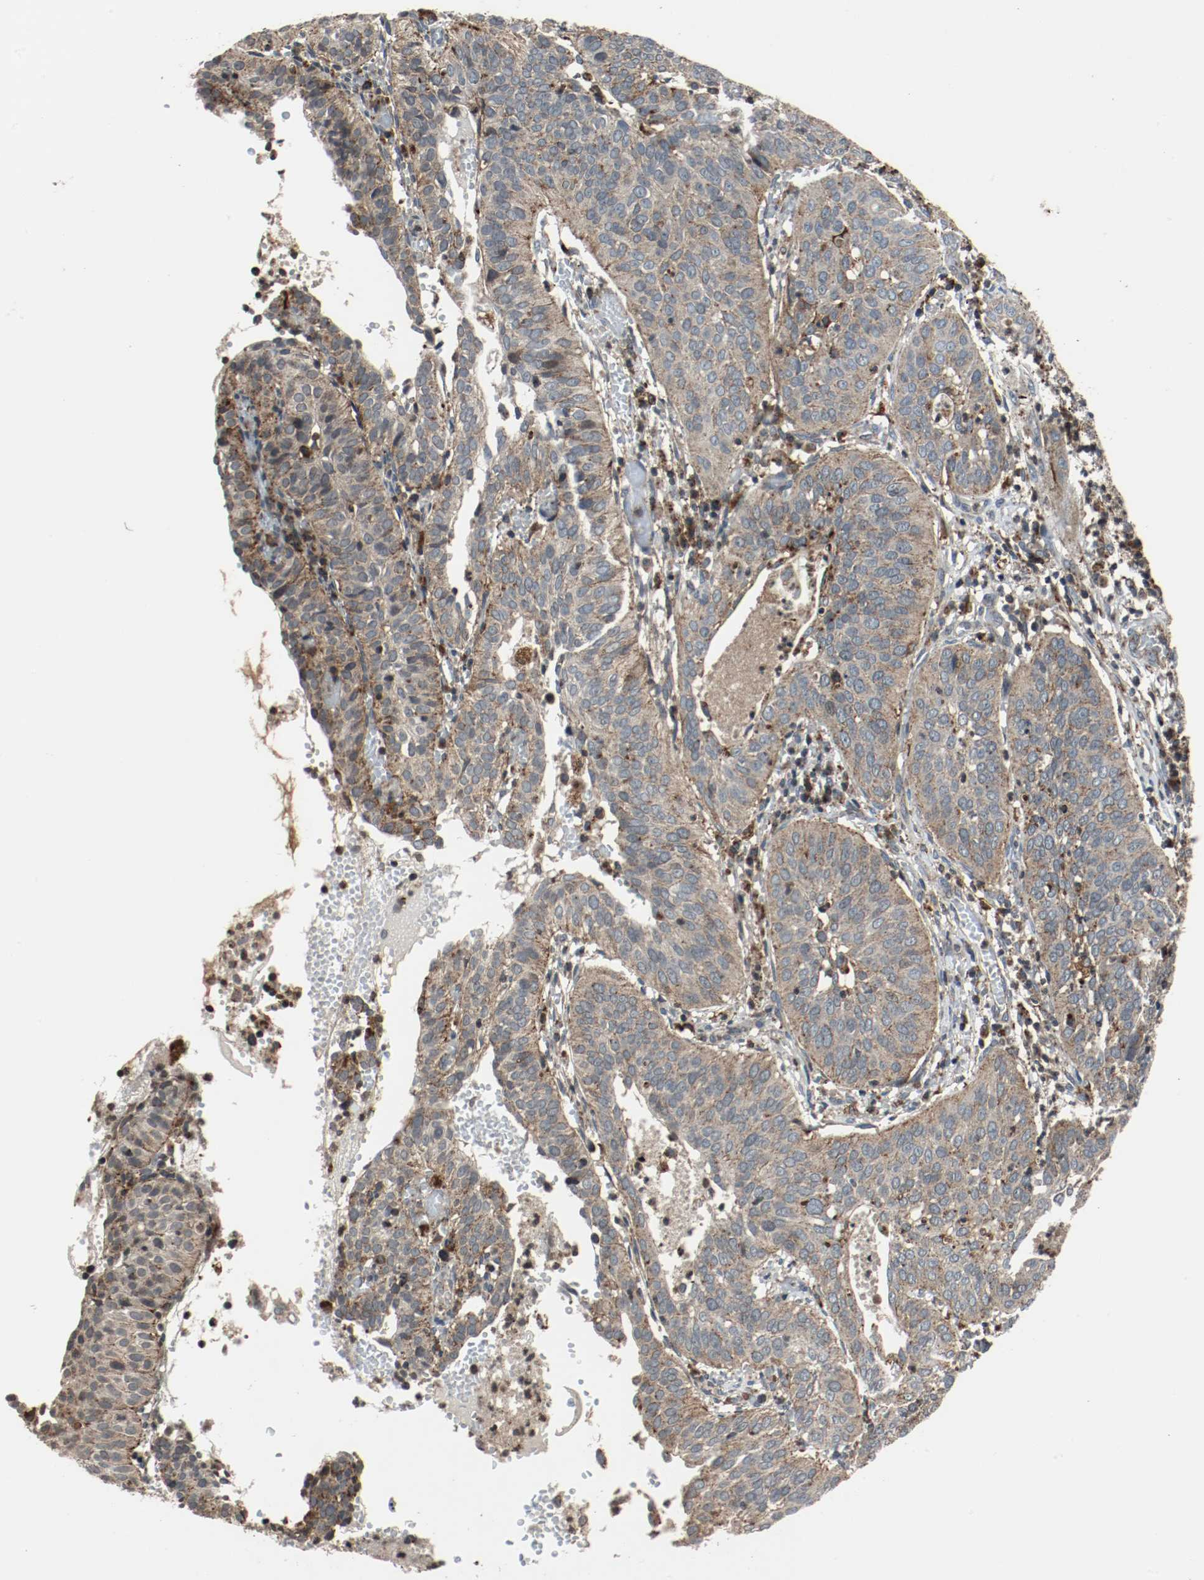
{"staining": {"intensity": "moderate", "quantity": ">75%", "location": "cytoplasmic/membranous"}, "tissue": "cervical cancer", "cell_type": "Tumor cells", "image_type": "cancer", "snomed": [{"axis": "morphology", "description": "Squamous cell carcinoma, NOS"}, {"axis": "topography", "description": "Cervix"}], "caption": "Human cervical squamous cell carcinoma stained with a protein marker displays moderate staining in tumor cells.", "gene": "LAMP2", "patient": {"sex": "female", "age": 39}}